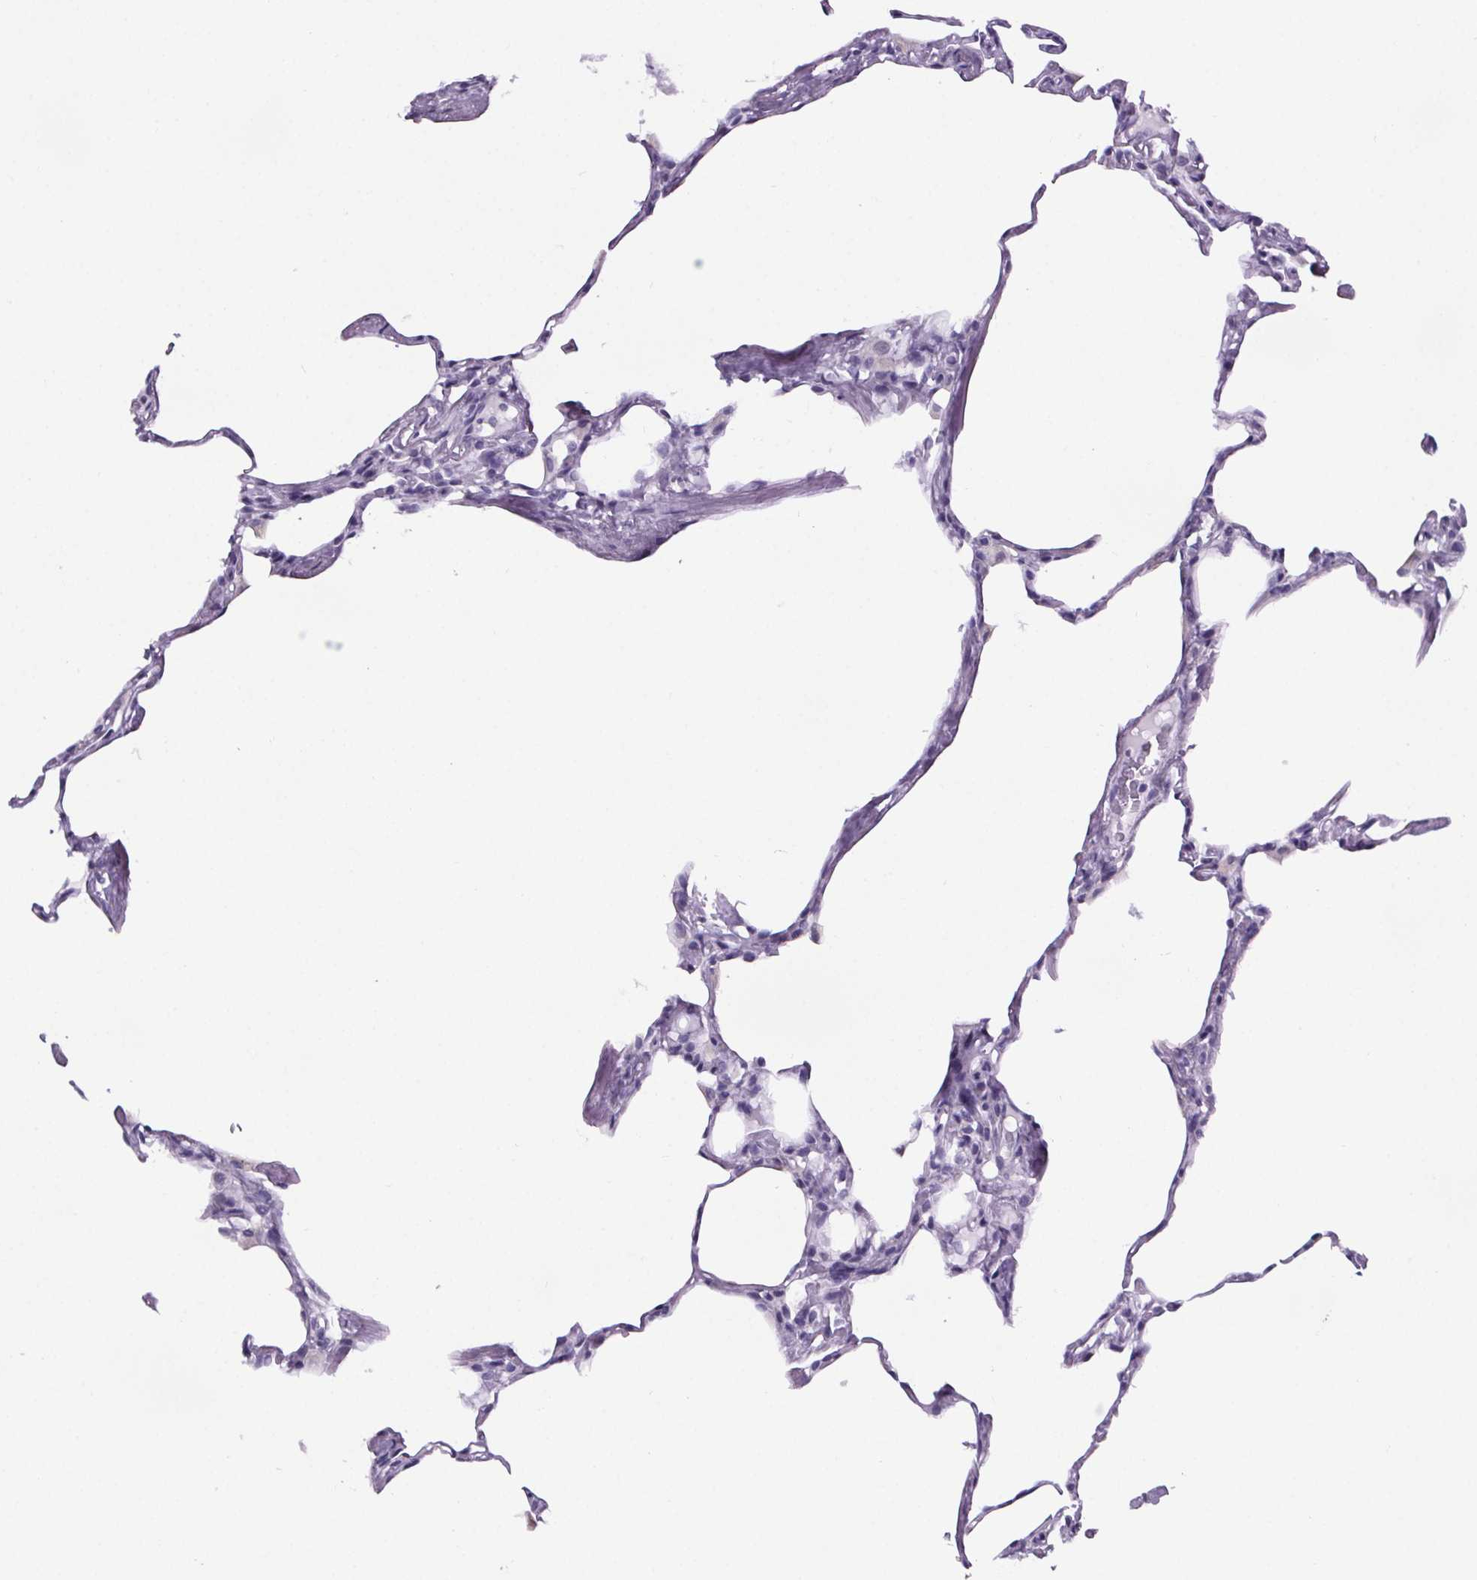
{"staining": {"intensity": "negative", "quantity": "none", "location": "none"}, "tissue": "lung", "cell_type": "Alveolar cells", "image_type": "normal", "snomed": [{"axis": "morphology", "description": "Normal tissue, NOS"}, {"axis": "topography", "description": "Lung"}], "caption": "Protein analysis of normal lung demonstrates no significant staining in alveolar cells.", "gene": "CUBN", "patient": {"sex": "male", "age": 65}}